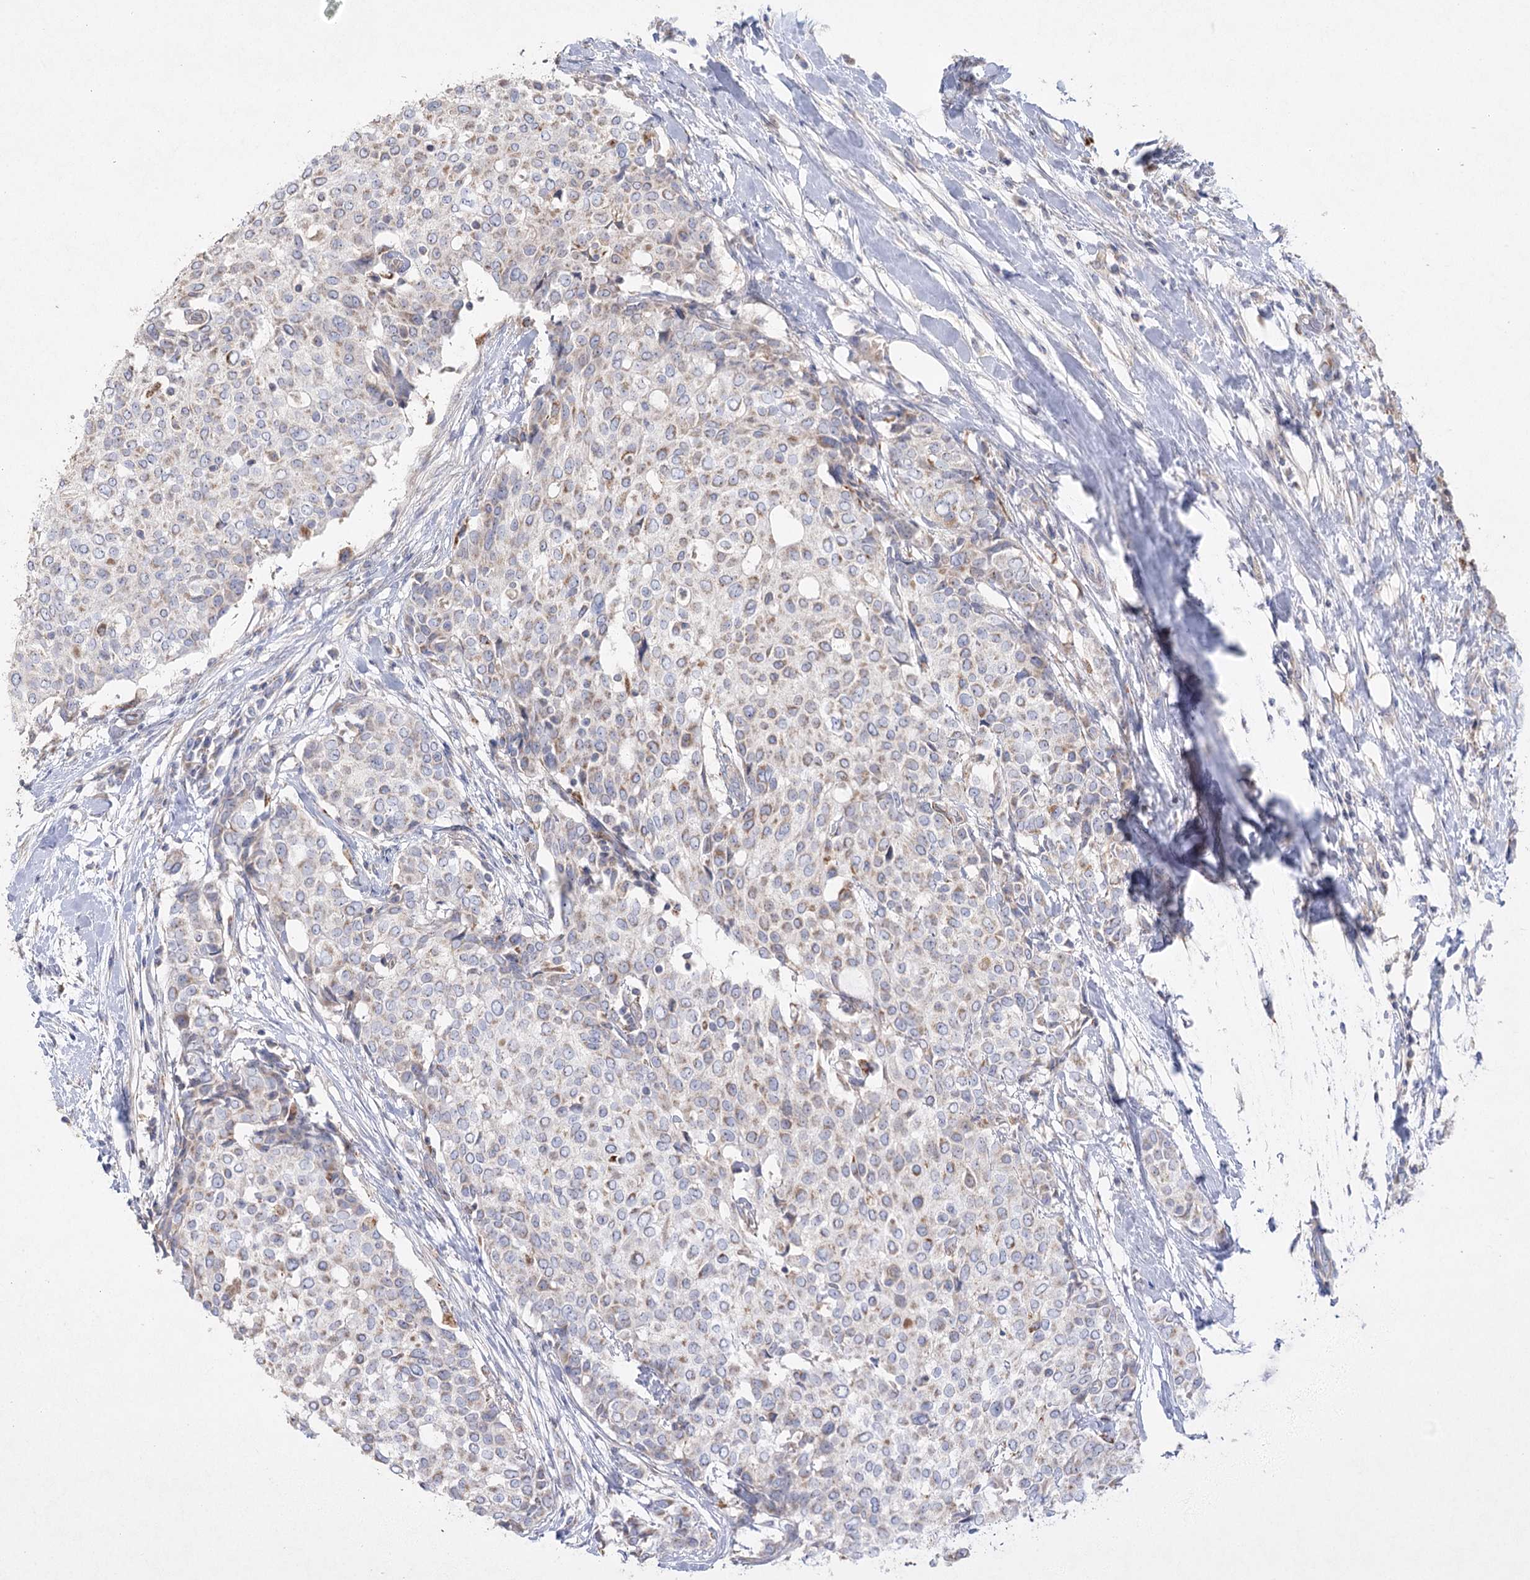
{"staining": {"intensity": "moderate", "quantity": "25%-75%", "location": "cytoplasmic/membranous"}, "tissue": "breast cancer", "cell_type": "Tumor cells", "image_type": "cancer", "snomed": [{"axis": "morphology", "description": "Lobular carcinoma"}, {"axis": "topography", "description": "Breast"}], "caption": "High-power microscopy captured an immunohistochemistry (IHC) image of breast cancer (lobular carcinoma), revealing moderate cytoplasmic/membranous expression in about 25%-75% of tumor cells.", "gene": "TMEM187", "patient": {"sex": "female", "age": 51}}